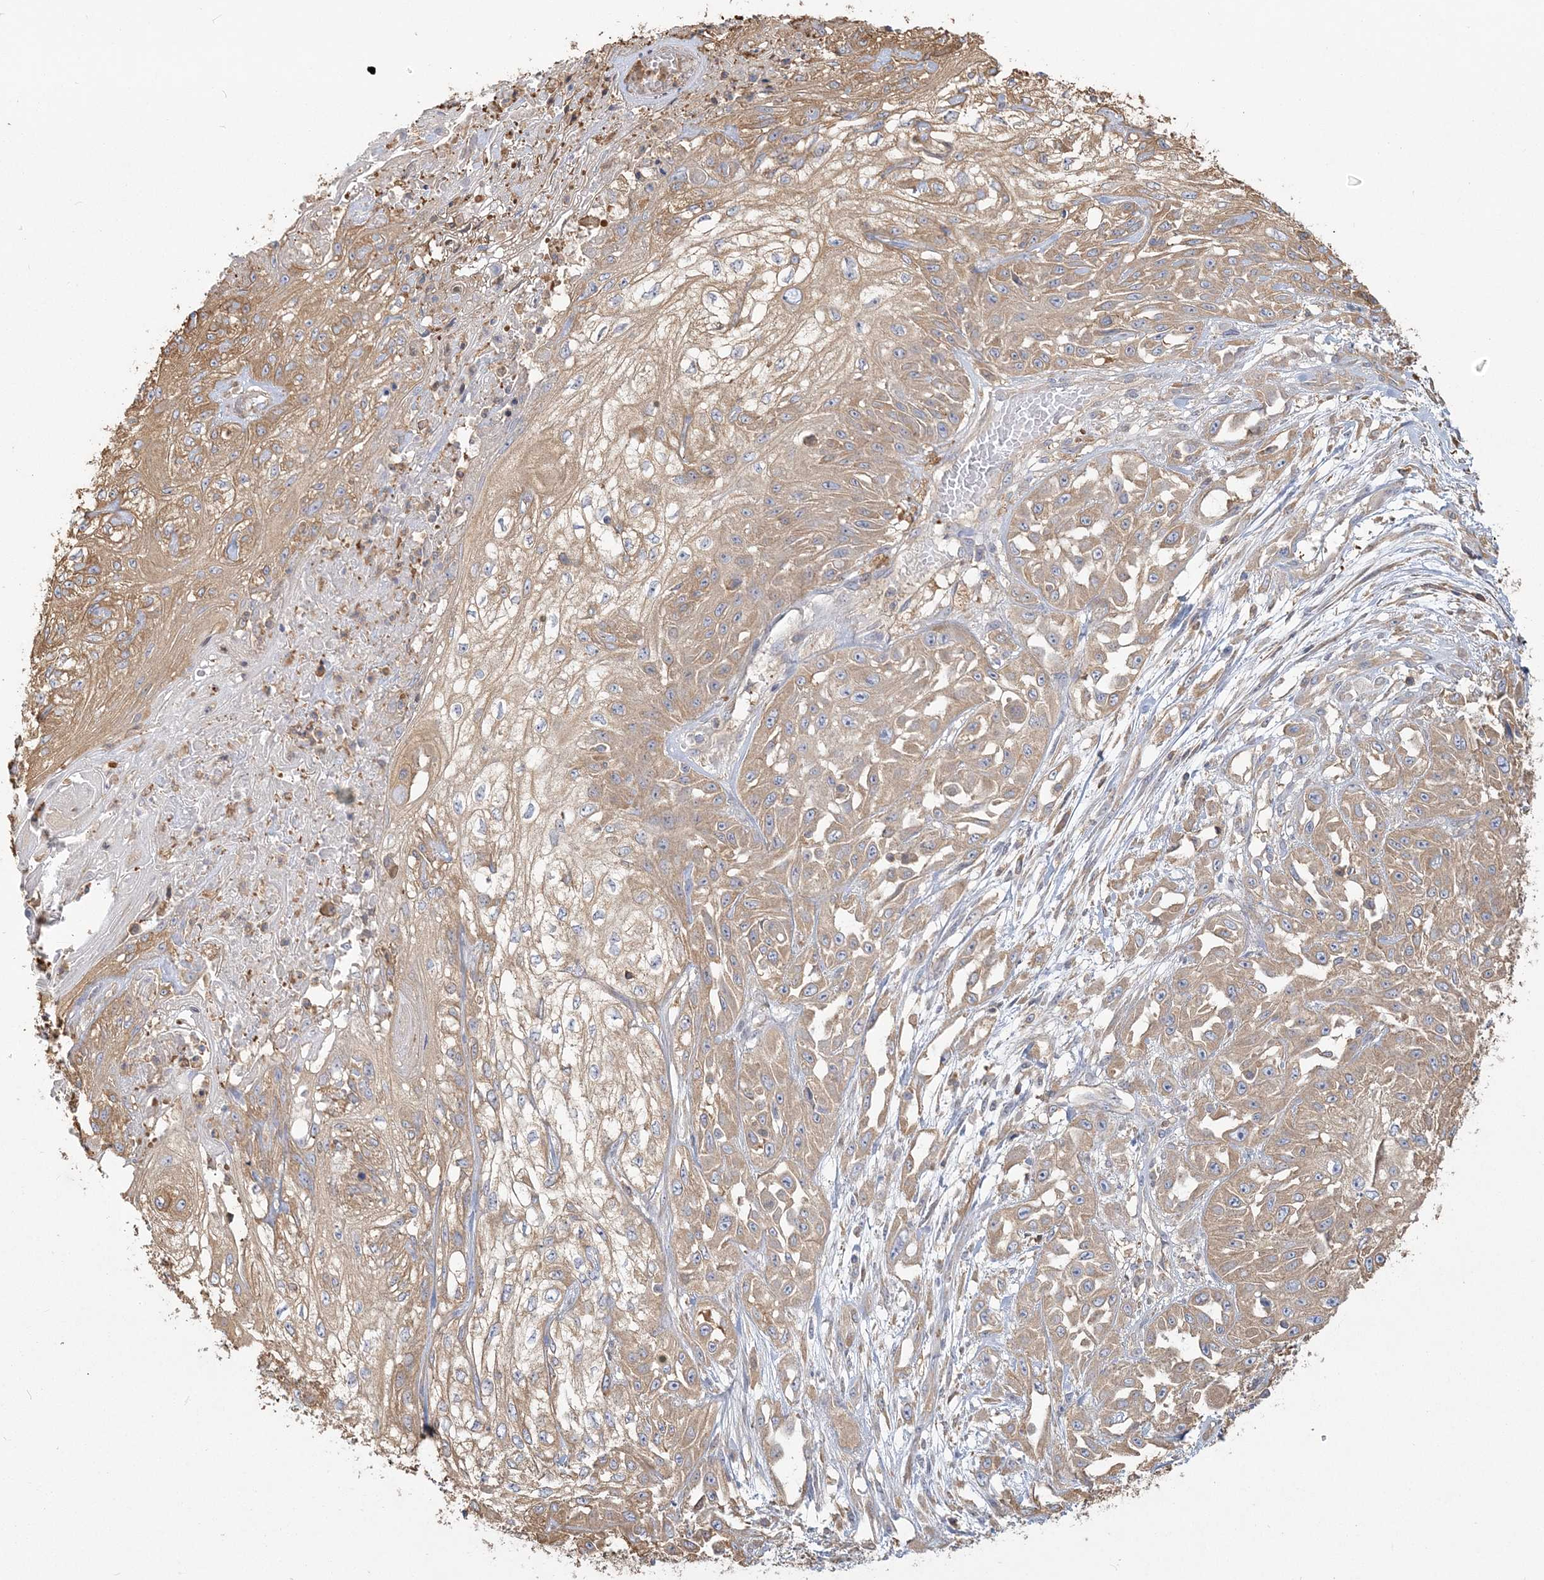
{"staining": {"intensity": "moderate", "quantity": ">75%", "location": "cytoplasmic/membranous"}, "tissue": "skin cancer", "cell_type": "Tumor cells", "image_type": "cancer", "snomed": [{"axis": "morphology", "description": "Squamous cell carcinoma, NOS"}, {"axis": "morphology", "description": "Squamous cell carcinoma, metastatic, NOS"}, {"axis": "topography", "description": "Skin"}, {"axis": "topography", "description": "Lymph node"}], "caption": "Skin cancer stained for a protein (brown) reveals moderate cytoplasmic/membranous positive positivity in approximately >75% of tumor cells.", "gene": "ANKS1A", "patient": {"sex": "male", "age": 75}}